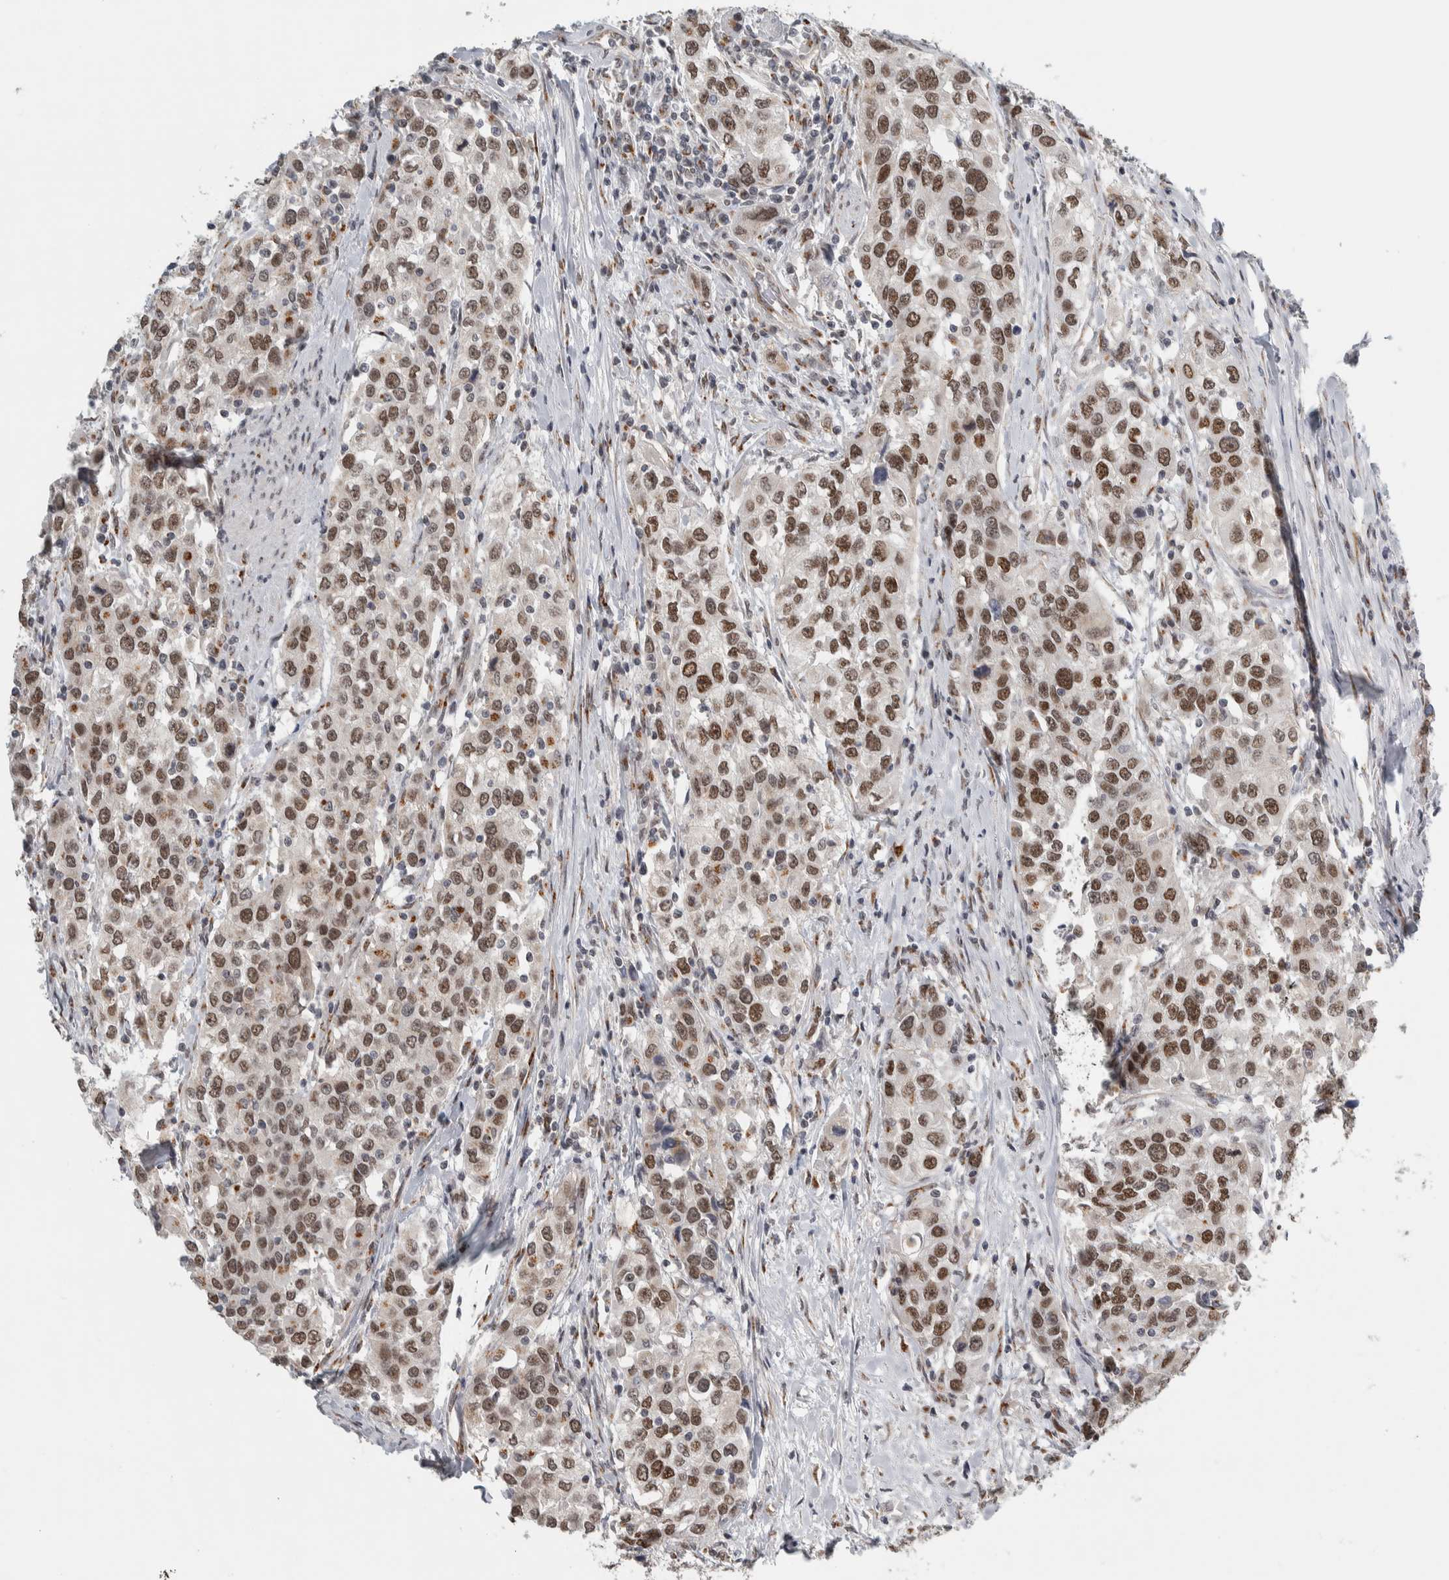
{"staining": {"intensity": "moderate", "quantity": ">75%", "location": "nuclear"}, "tissue": "urothelial cancer", "cell_type": "Tumor cells", "image_type": "cancer", "snomed": [{"axis": "morphology", "description": "Urothelial carcinoma, High grade"}, {"axis": "topography", "description": "Urinary bladder"}], "caption": "A micrograph showing moderate nuclear staining in about >75% of tumor cells in urothelial cancer, as visualized by brown immunohistochemical staining.", "gene": "ZMYND8", "patient": {"sex": "female", "age": 80}}